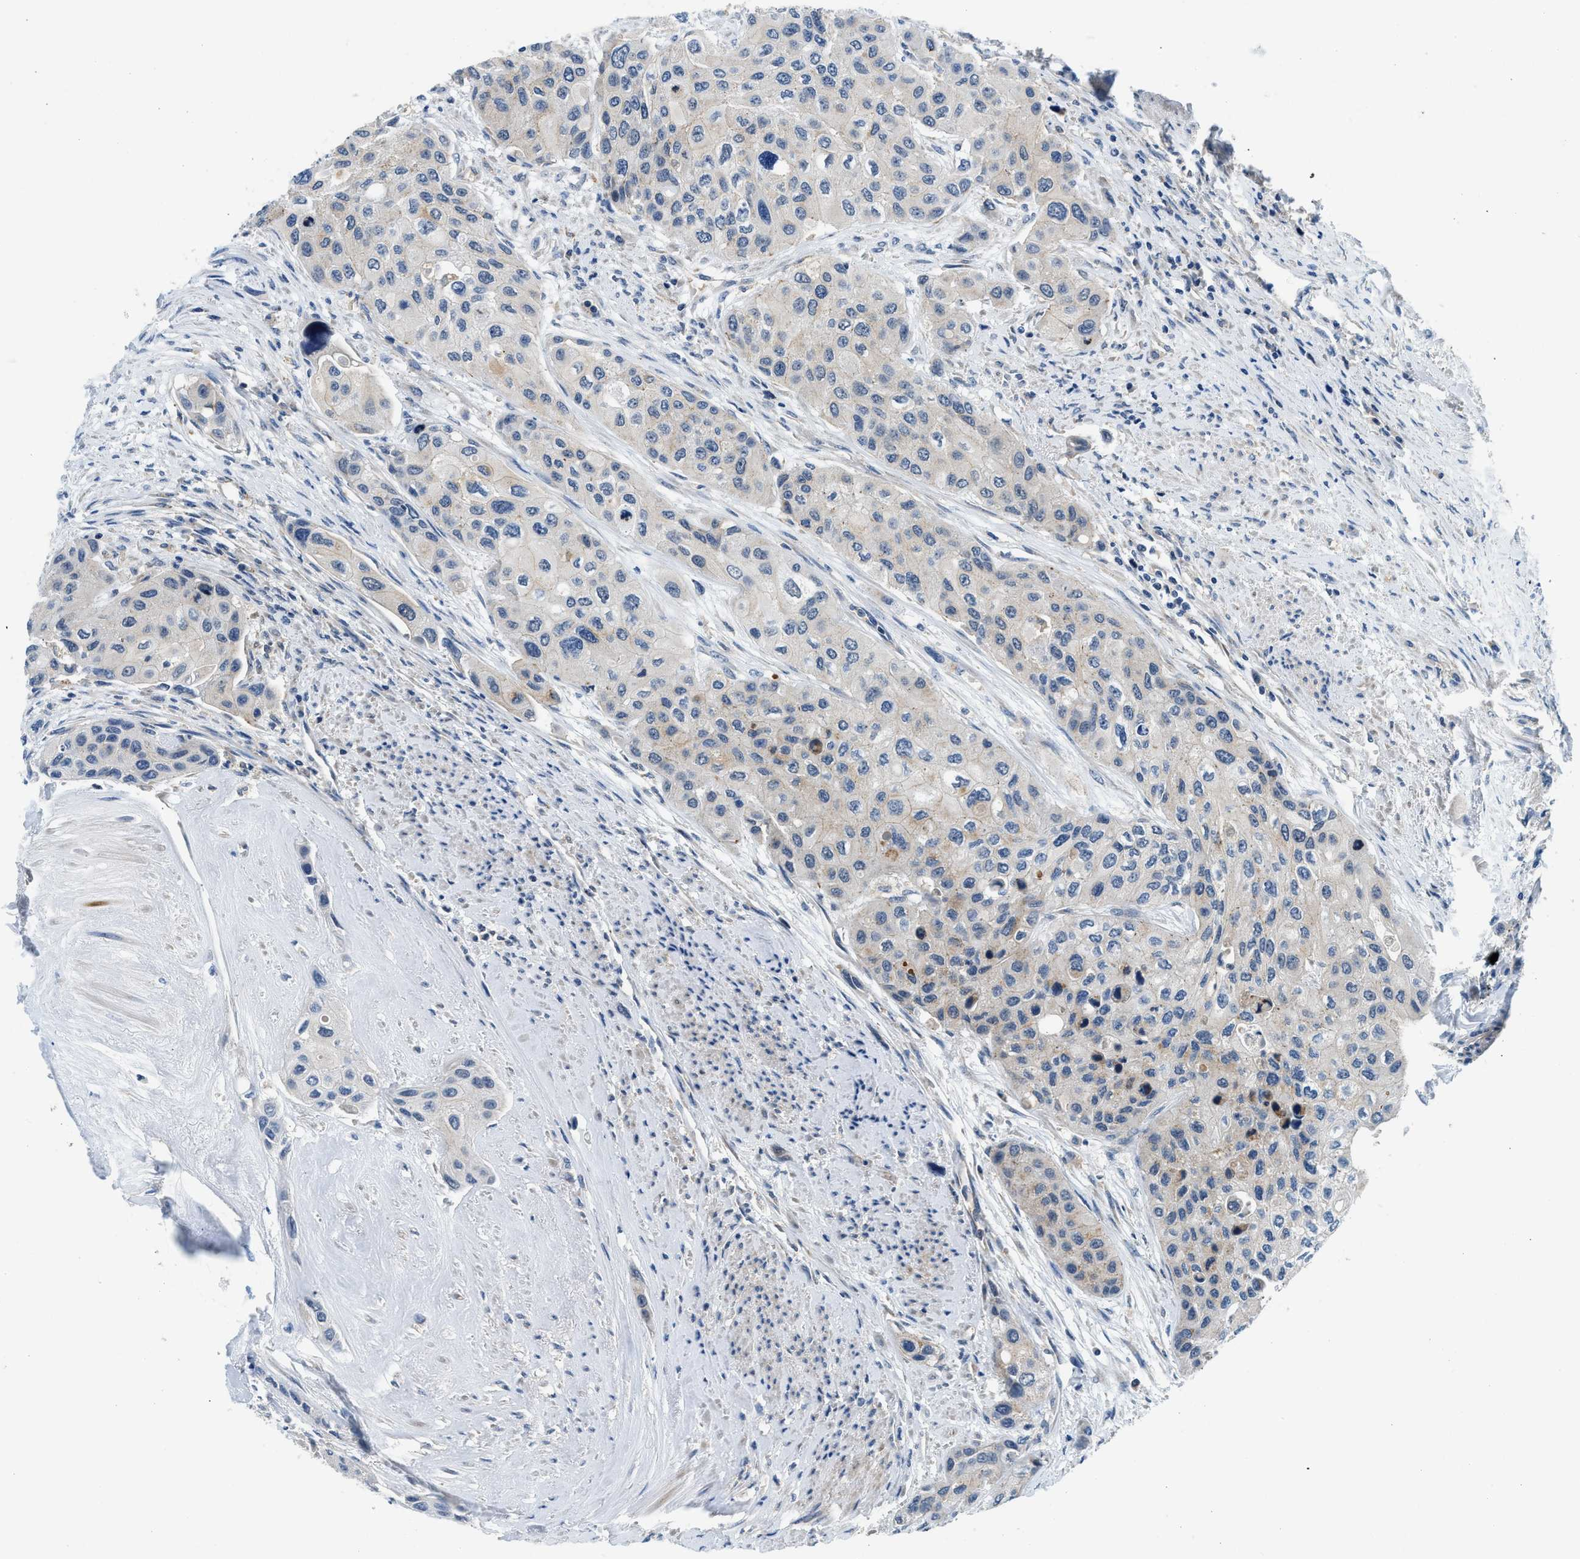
{"staining": {"intensity": "moderate", "quantity": "<25%", "location": "cytoplasmic/membranous"}, "tissue": "urothelial cancer", "cell_type": "Tumor cells", "image_type": "cancer", "snomed": [{"axis": "morphology", "description": "Urothelial carcinoma, High grade"}, {"axis": "topography", "description": "Urinary bladder"}], "caption": "An immunohistochemistry photomicrograph of neoplastic tissue is shown. Protein staining in brown shows moderate cytoplasmic/membranous positivity in high-grade urothelial carcinoma within tumor cells.", "gene": "LPIN2", "patient": {"sex": "female", "age": 56}}